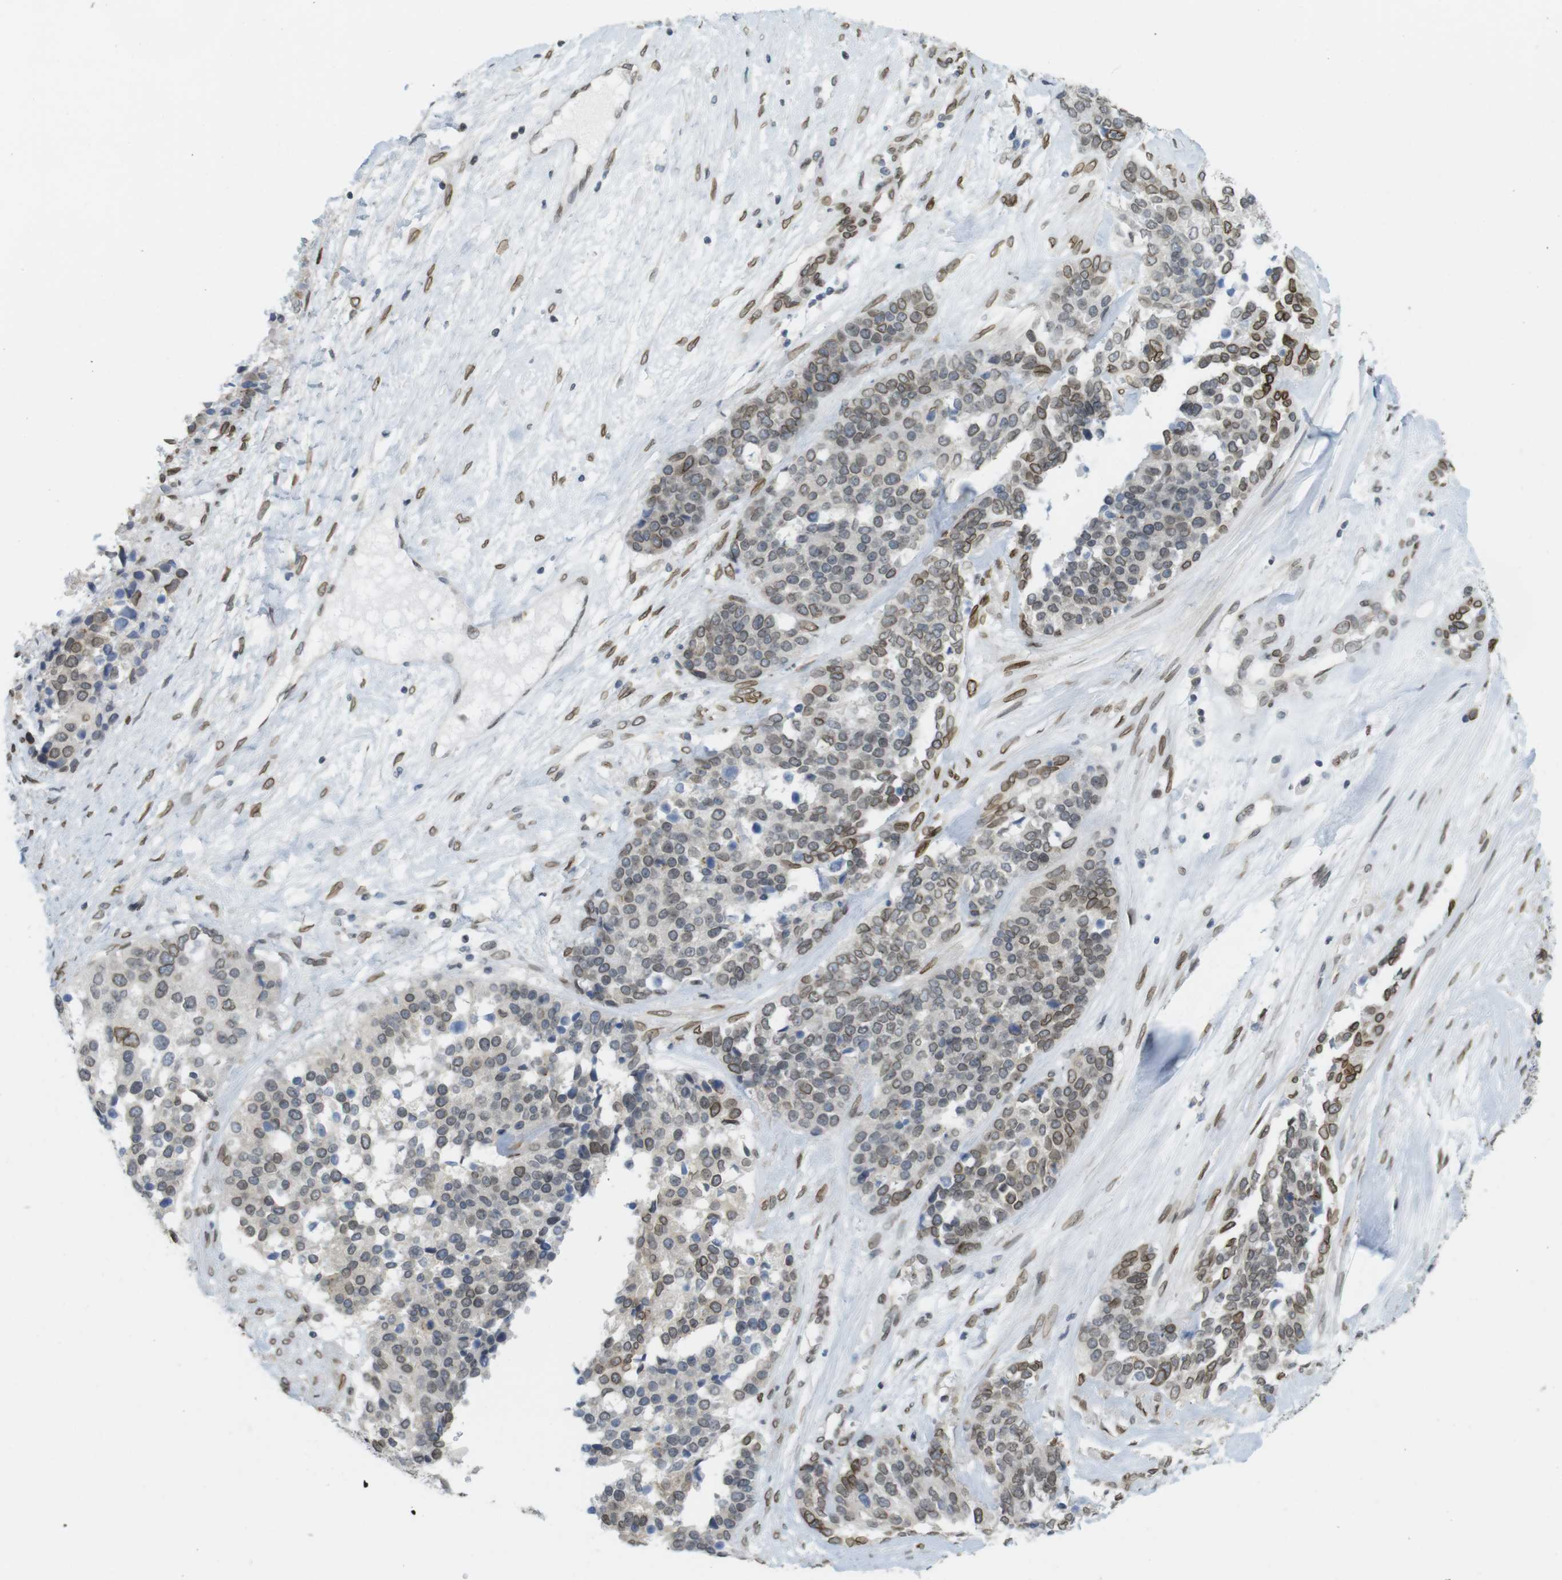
{"staining": {"intensity": "moderate", "quantity": "25%-75%", "location": "cytoplasmic/membranous,nuclear"}, "tissue": "ovarian cancer", "cell_type": "Tumor cells", "image_type": "cancer", "snomed": [{"axis": "morphology", "description": "Cystadenocarcinoma, serous, NOS"}, {"axis": "topography", "description": "Ovary"}], "caption": "Immunohistochemistry micrograph of neoplastic tissue: human ovarian cancer stained using immunohistochemistry shows medium levels of moderate protein expression localized specifically in the cytoplasmic/membranous and nuclear of tumor cells, appearing as a cytoplasmic/membranous and nuclear brown color.", "gene": "ARL6IP6", "patient": {"sex": "female", "age": 44}}